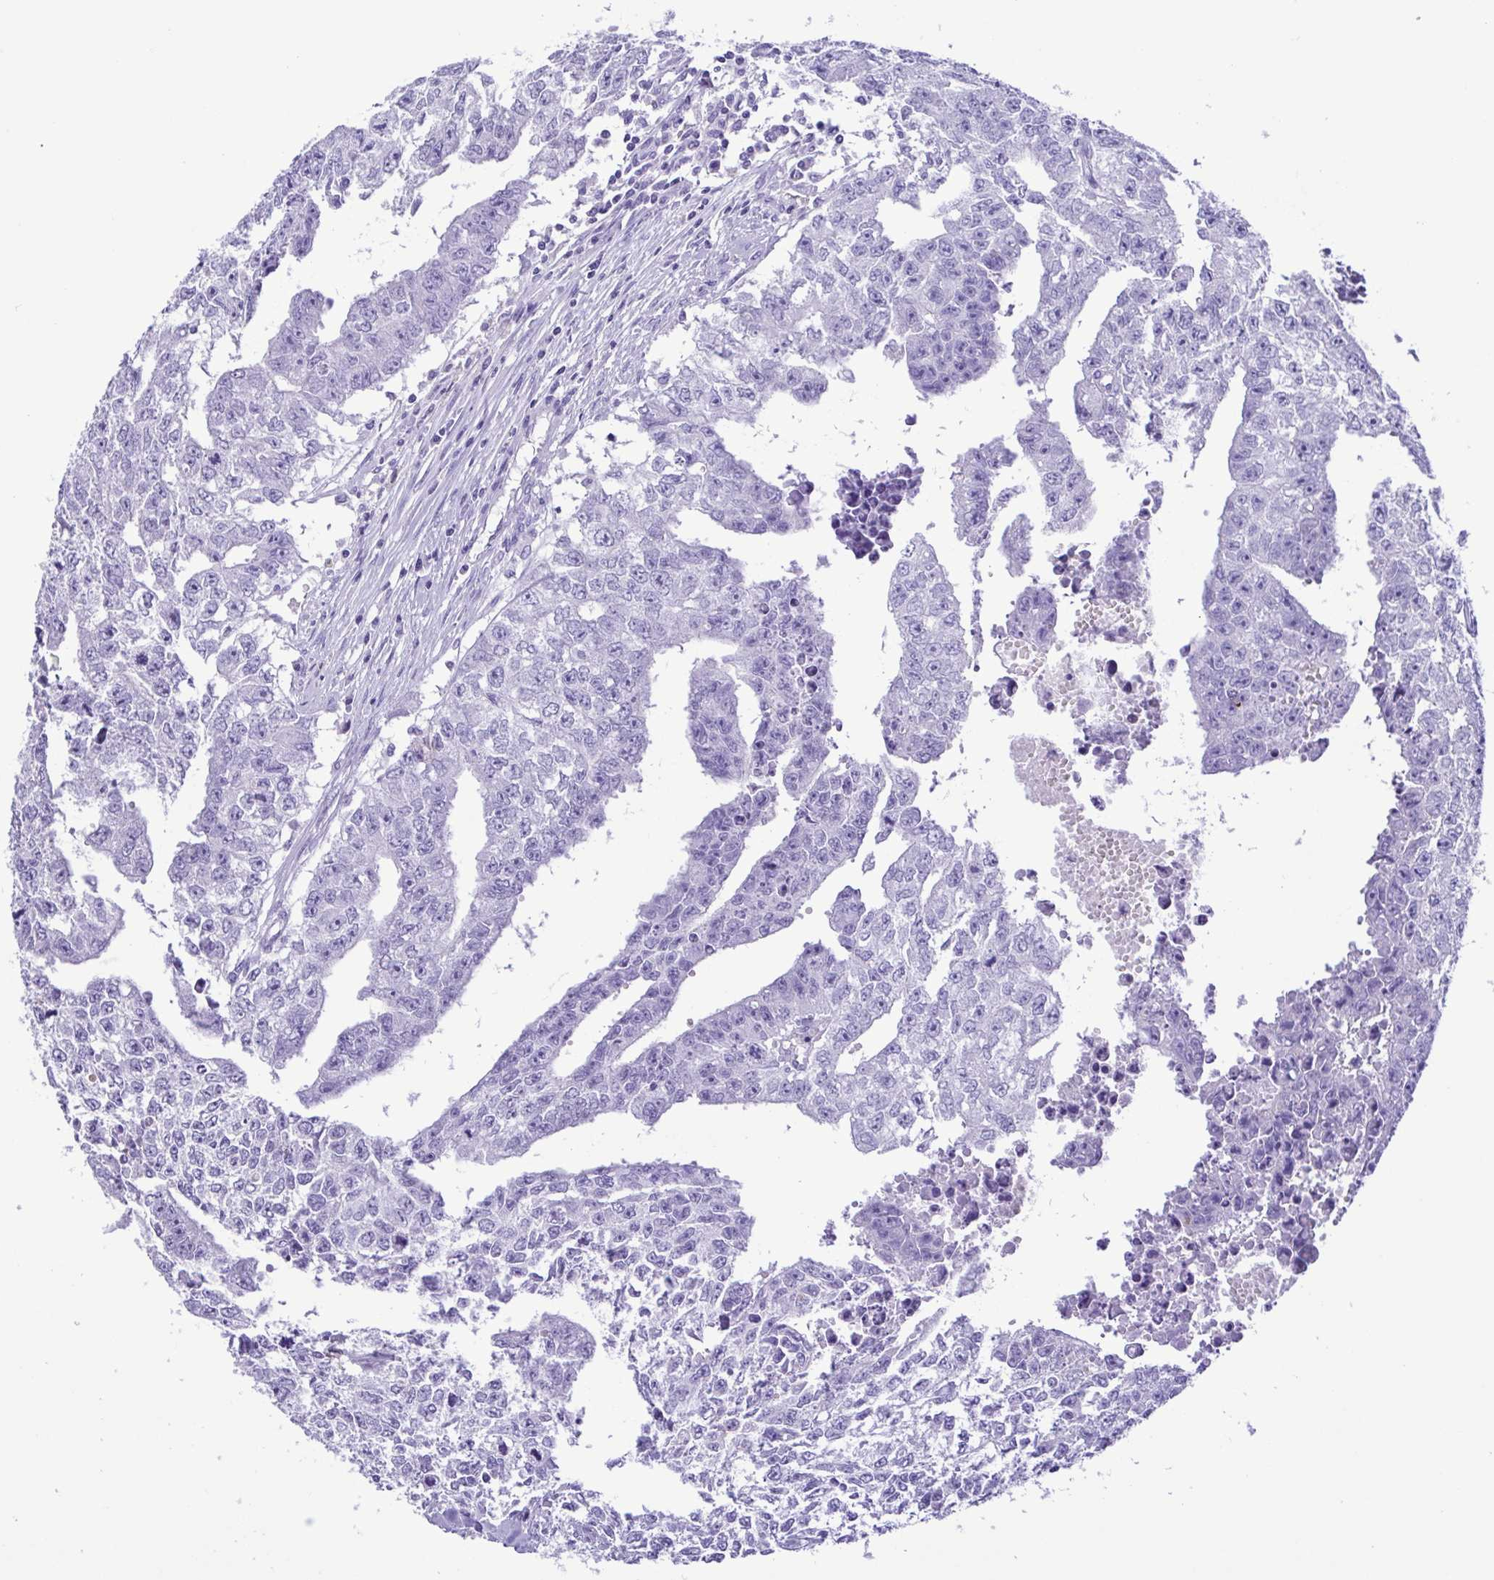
{"staining": {"intensity": "negative", "quantity": "none", "location": "none"}, "tissue": "testis cancer", "cell_type": "Tumor cells", "image_type": "cancer", "snomed": [{"axis": "morphology", "description": "Carcinoma, Embryonal, NOS"}, {"axis": "morphology", "description": "Teratoma, malignant, NOS"}, {"axis": "topography", "description": "Testis"}], "caption": "The immunohistochemistry (IHC) photomicrograph has no significant expression in tumor cells of testis cancer tissue.", "gene": "OVGP1", "patient": {"sex": "male", "age": 24}}